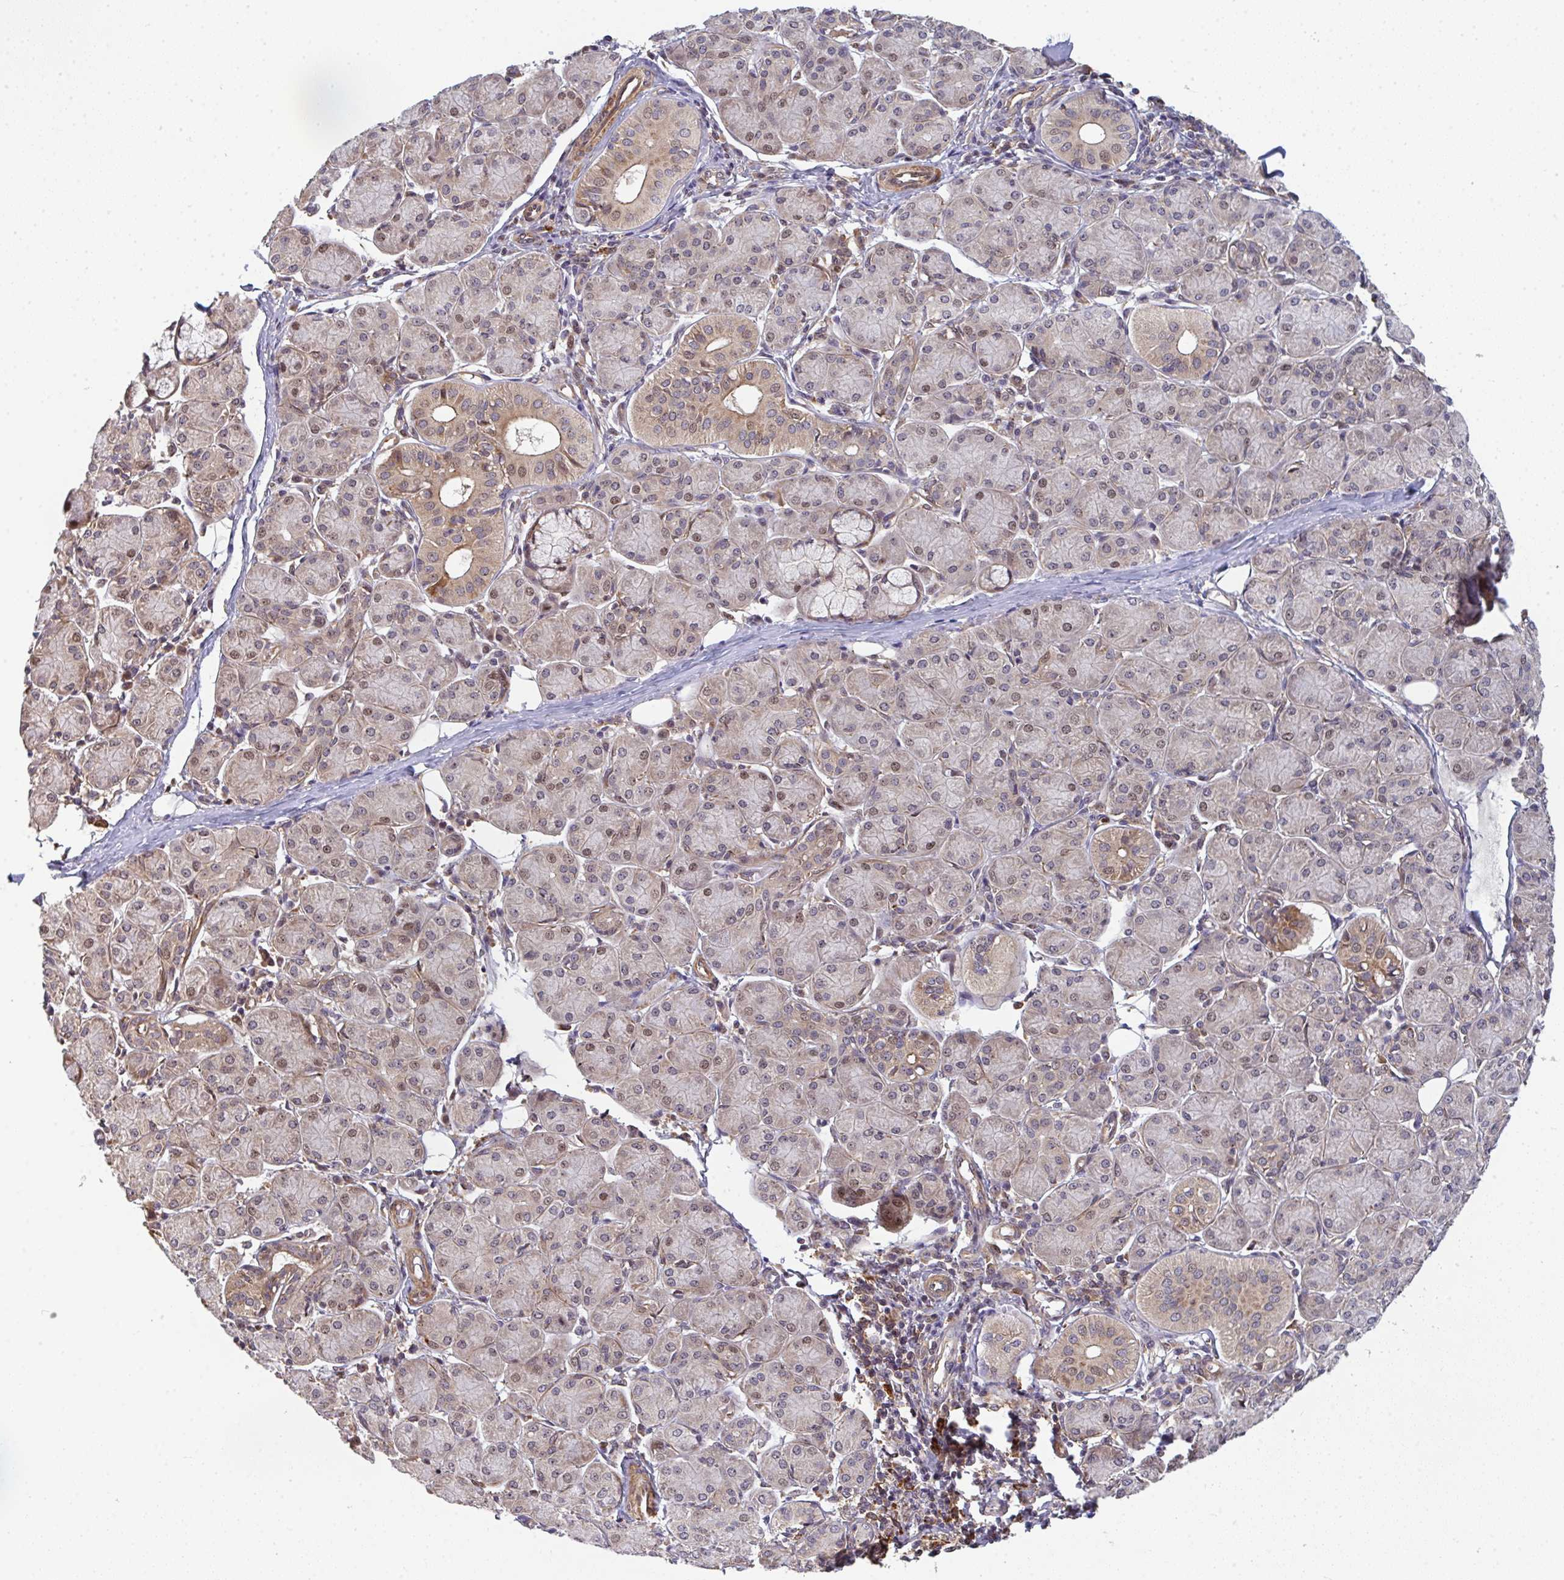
{"staining": {"intensity": "weak", "quantity": "25%-75%", "location": "cytoplasmic/membranous,nuclear"}, "tissue": "salivary gland", "cell_type": "Glandular cells", "image_type": "normal", "snomed": [{"axis": "morphology", "description": "Normal tissue, NOS"}, {"axis": "morphology", "description": "Inflammation, NOS"}, {"axis": "topography", "description": "Lymph node"}, {"axis": "topography", "description": "Salivary gland"}], "caption": "Weak cytoplasmic/membranous,nuclear protein positivity is appreciated in approximately 25%-75% of glandular cells in salivary gland. Using DAB (brown) and hematoxylin (blue) stains, captured at high magnification using brightfield microscopy.", "gene": "SIMC1", "patient": {"sex": "male", "age": 3}}